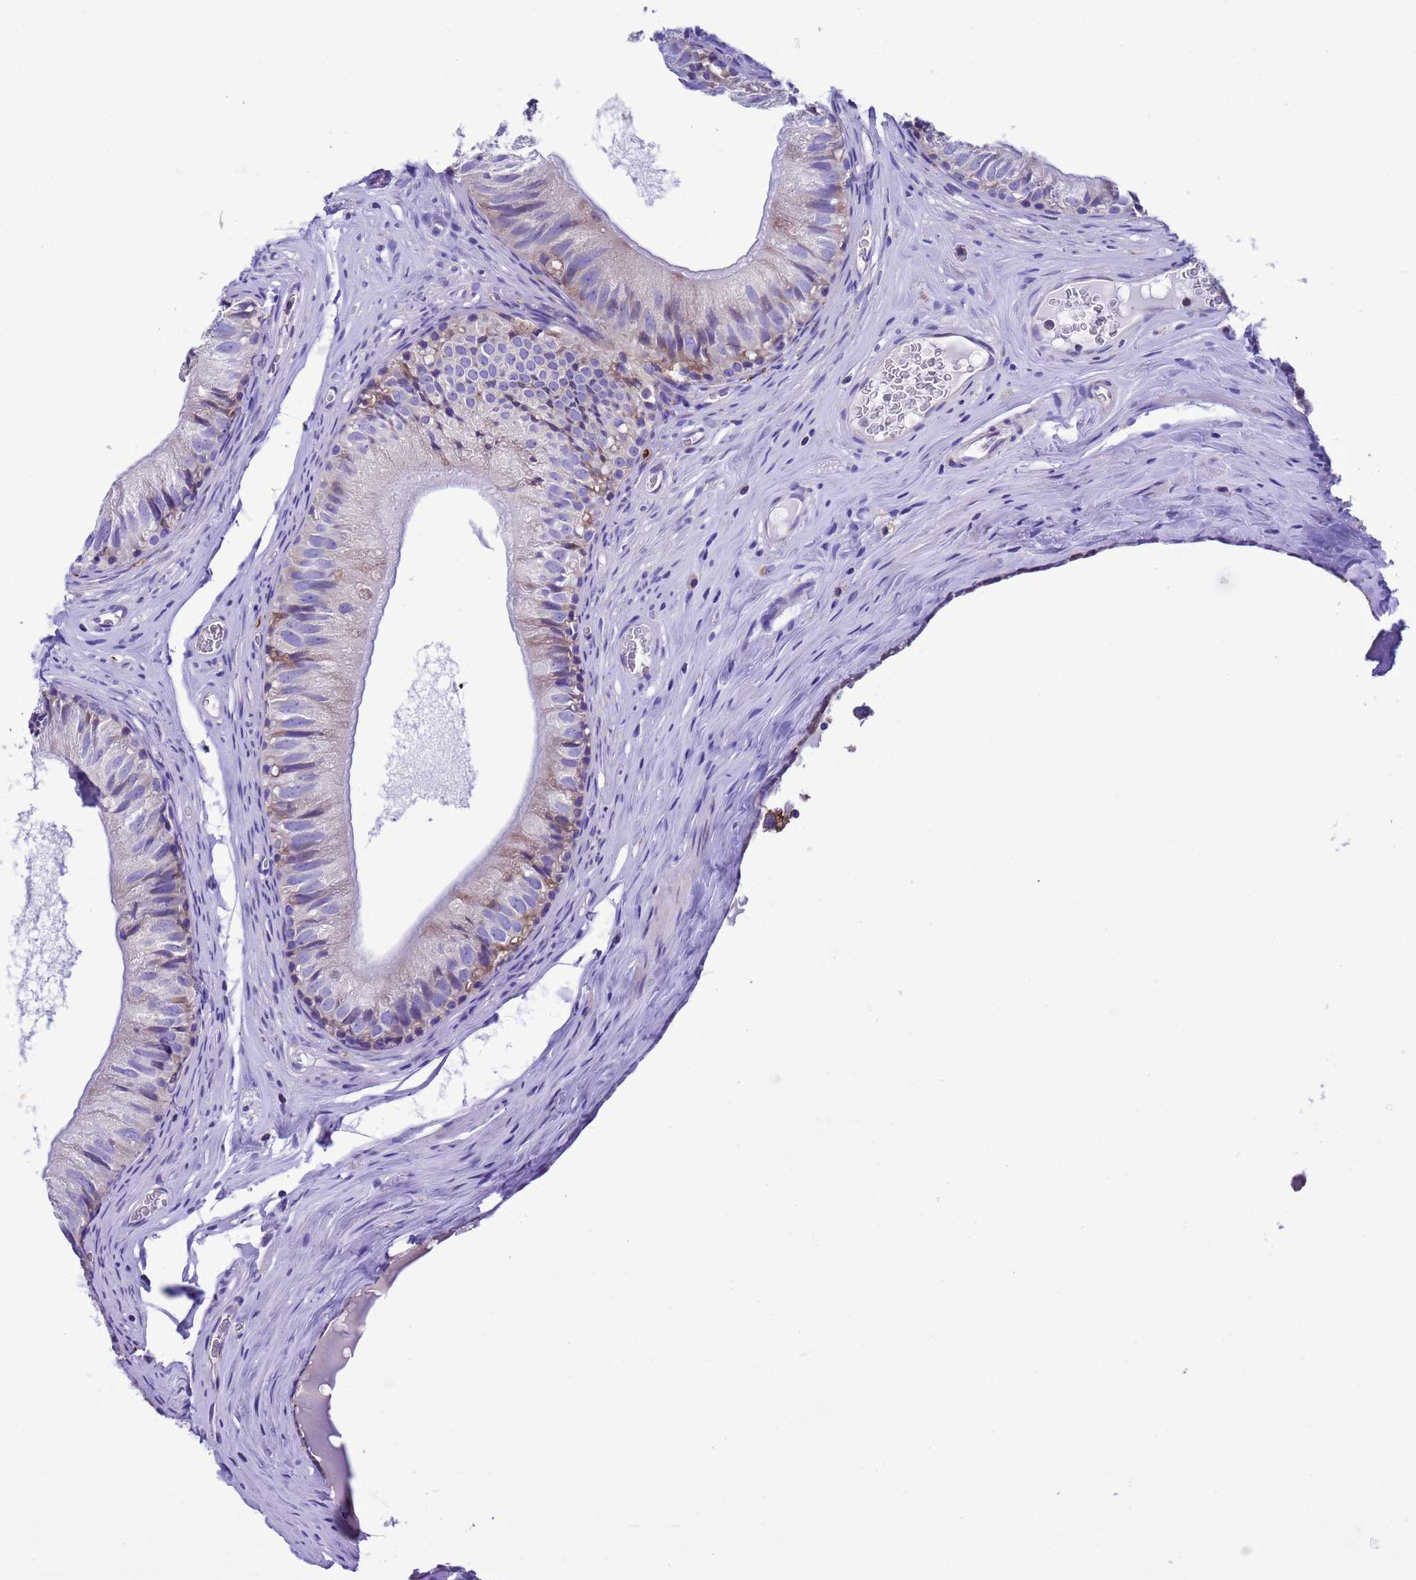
{"staining": {"intensity": "weak", "quantity": "<25%", "location": "cytoplasmic/membranous"}, "tissue": "epididymis", "cell_type": "Glandular cells", "image_type": "normal", "snomed": [{"axis": "morphology", "description": "Normal tissue, NOS"}, {"axis": "topography", "description": "Epididymis"}], "caption": "The IHC photomicrograph has no significant expression in glandular cells of epididymis.", "gene": "CCDC191", "patient": {"sex": "male", "age": 36}}